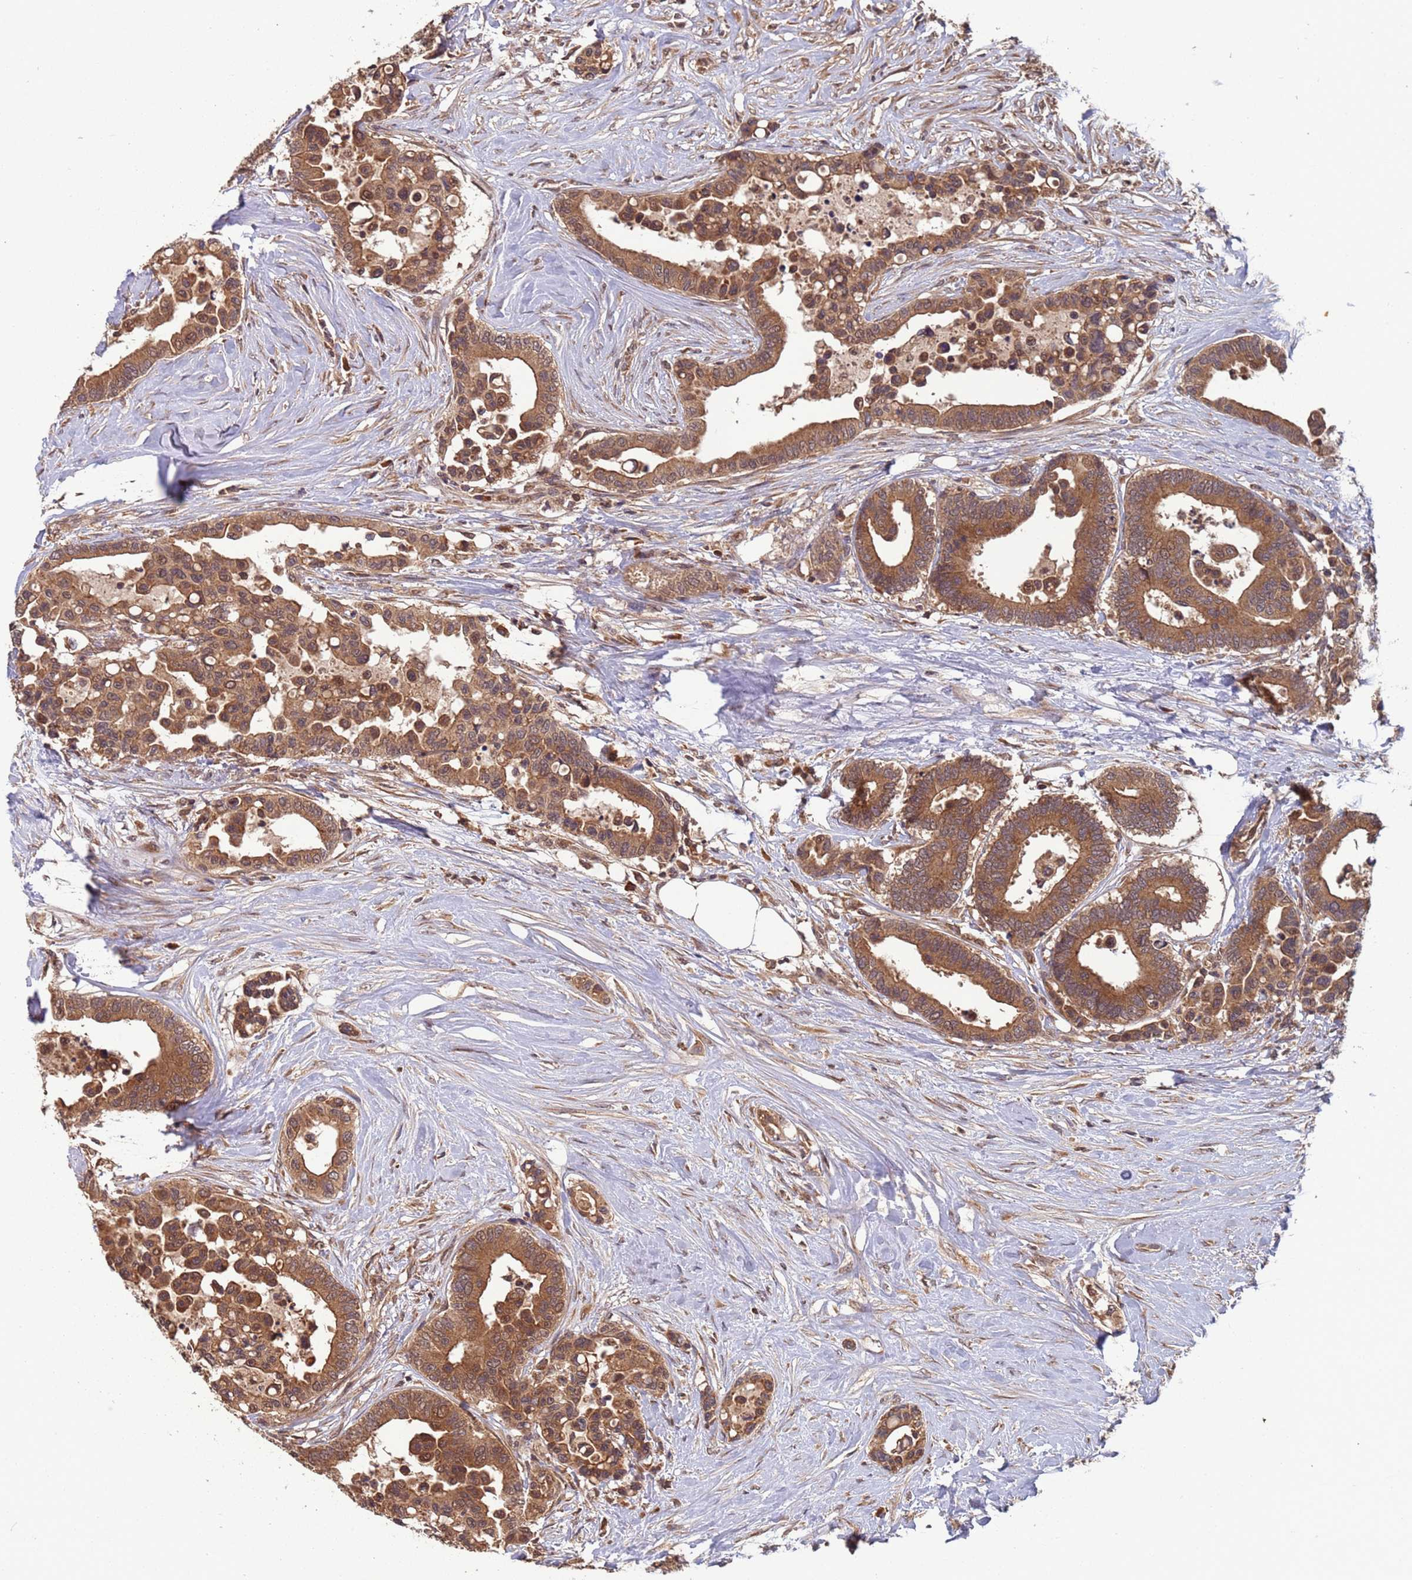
{"staining": {"intensity": "moderate", "quantity": ">75%", "location": "cytoplasmic/membranous"}, "tissue": "colorectal cancer", "cell_type": "Tumor cells", "image_type": "cancer", "snomed": [{"axis": "morphology", "description": "Adenocarcinoma, NOS"}, {"axis": "topography", "description": "Colon"}], "caption": "Colorectal cancer (adenocarcinoma) was stained to show a protein in brown. There is medium levels of moderate cytoplasmic/membranous positivity in about >75% of tumor cells.", "gene": "ERI1", "patient": {"sex": "male", "age": 82}}